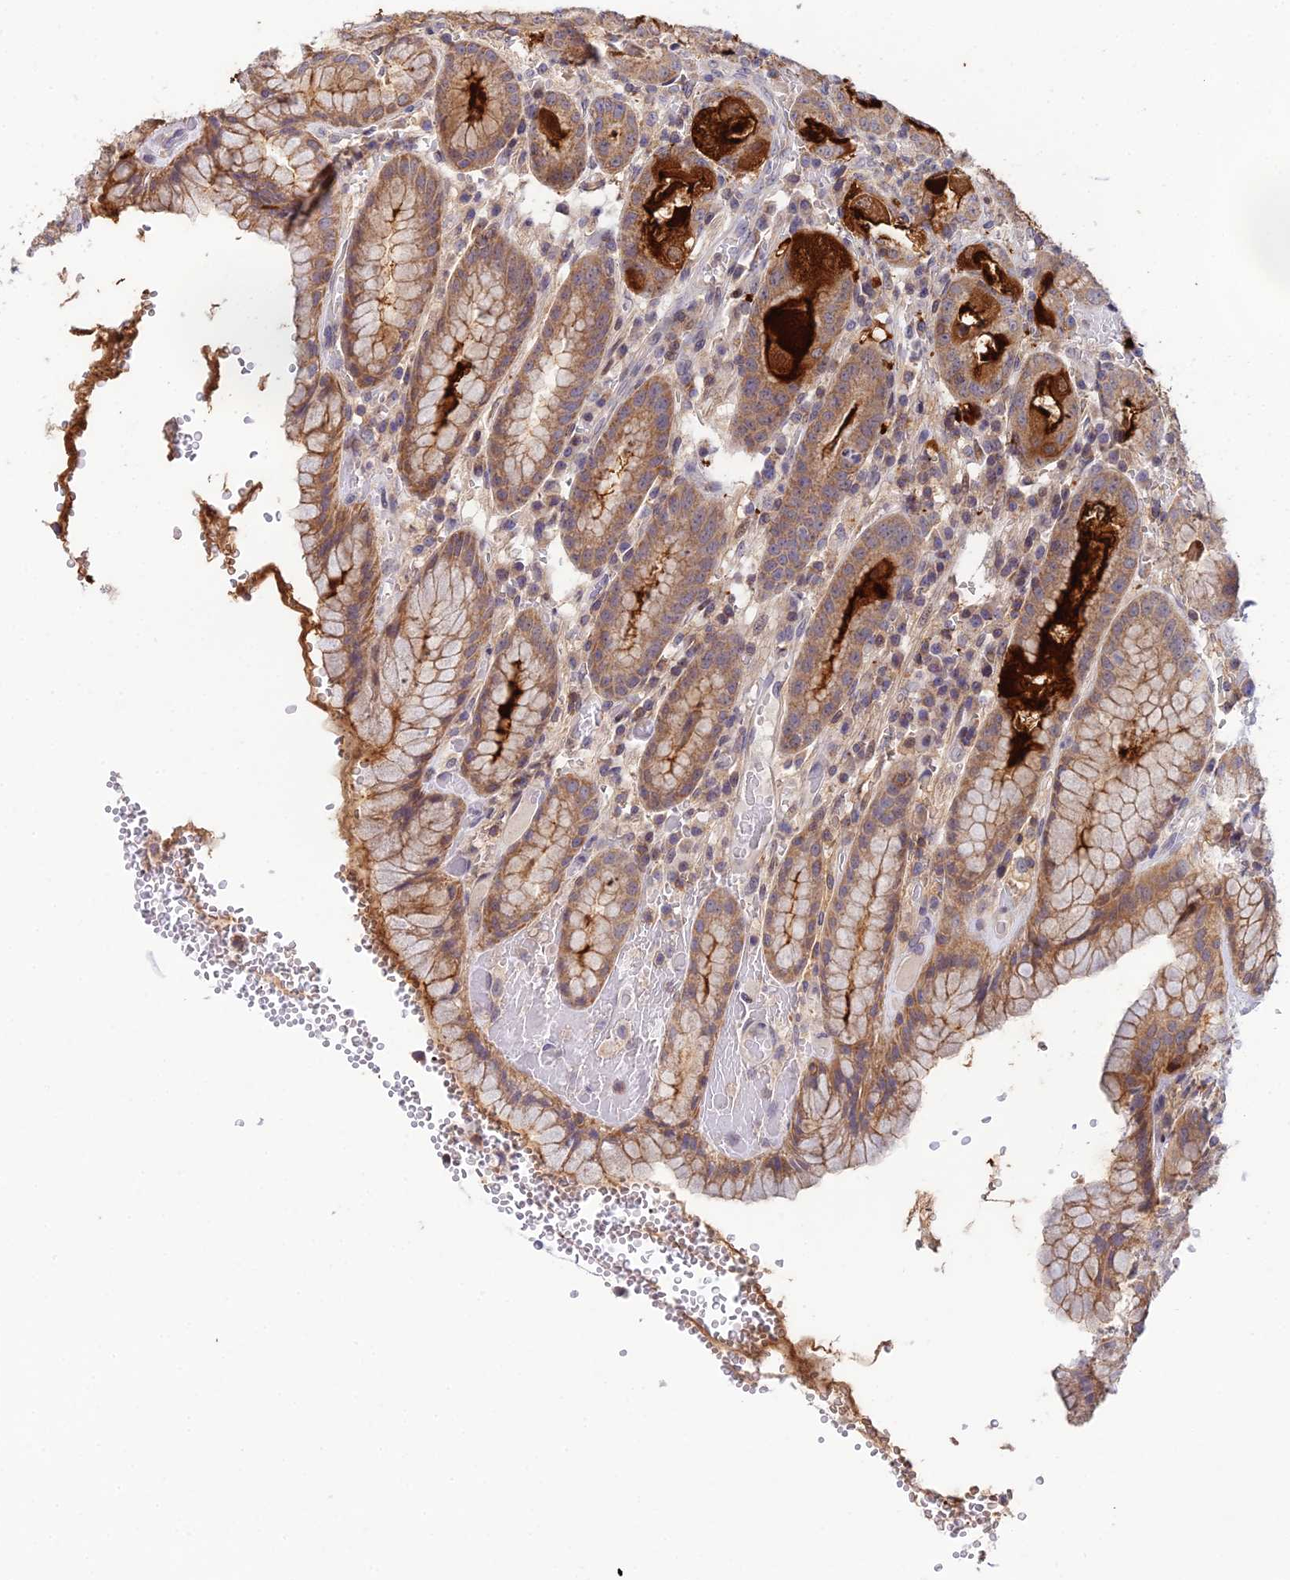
{"staining": {"intensity": "strong", "quantity": ">75%", "location": "cytoplasmic/membranous"}, "tissue": "stomach", "cell_type": "Glandular cells", "image_type": "normal", "snomed": [{"axis": "morphology", "description": "Normal tissue, NOS"}, {"axis": "topography", "description": "Stomach, upper"}], "caption": "Stomach stained with DAB immunohistochemistry (IHC) reveals high levels of strong cytoplasmic/membranous positivity in approximately >75% of glandular cells.", "gene": "ELOA2", "patient": {"sex": "male", "age": 52}}